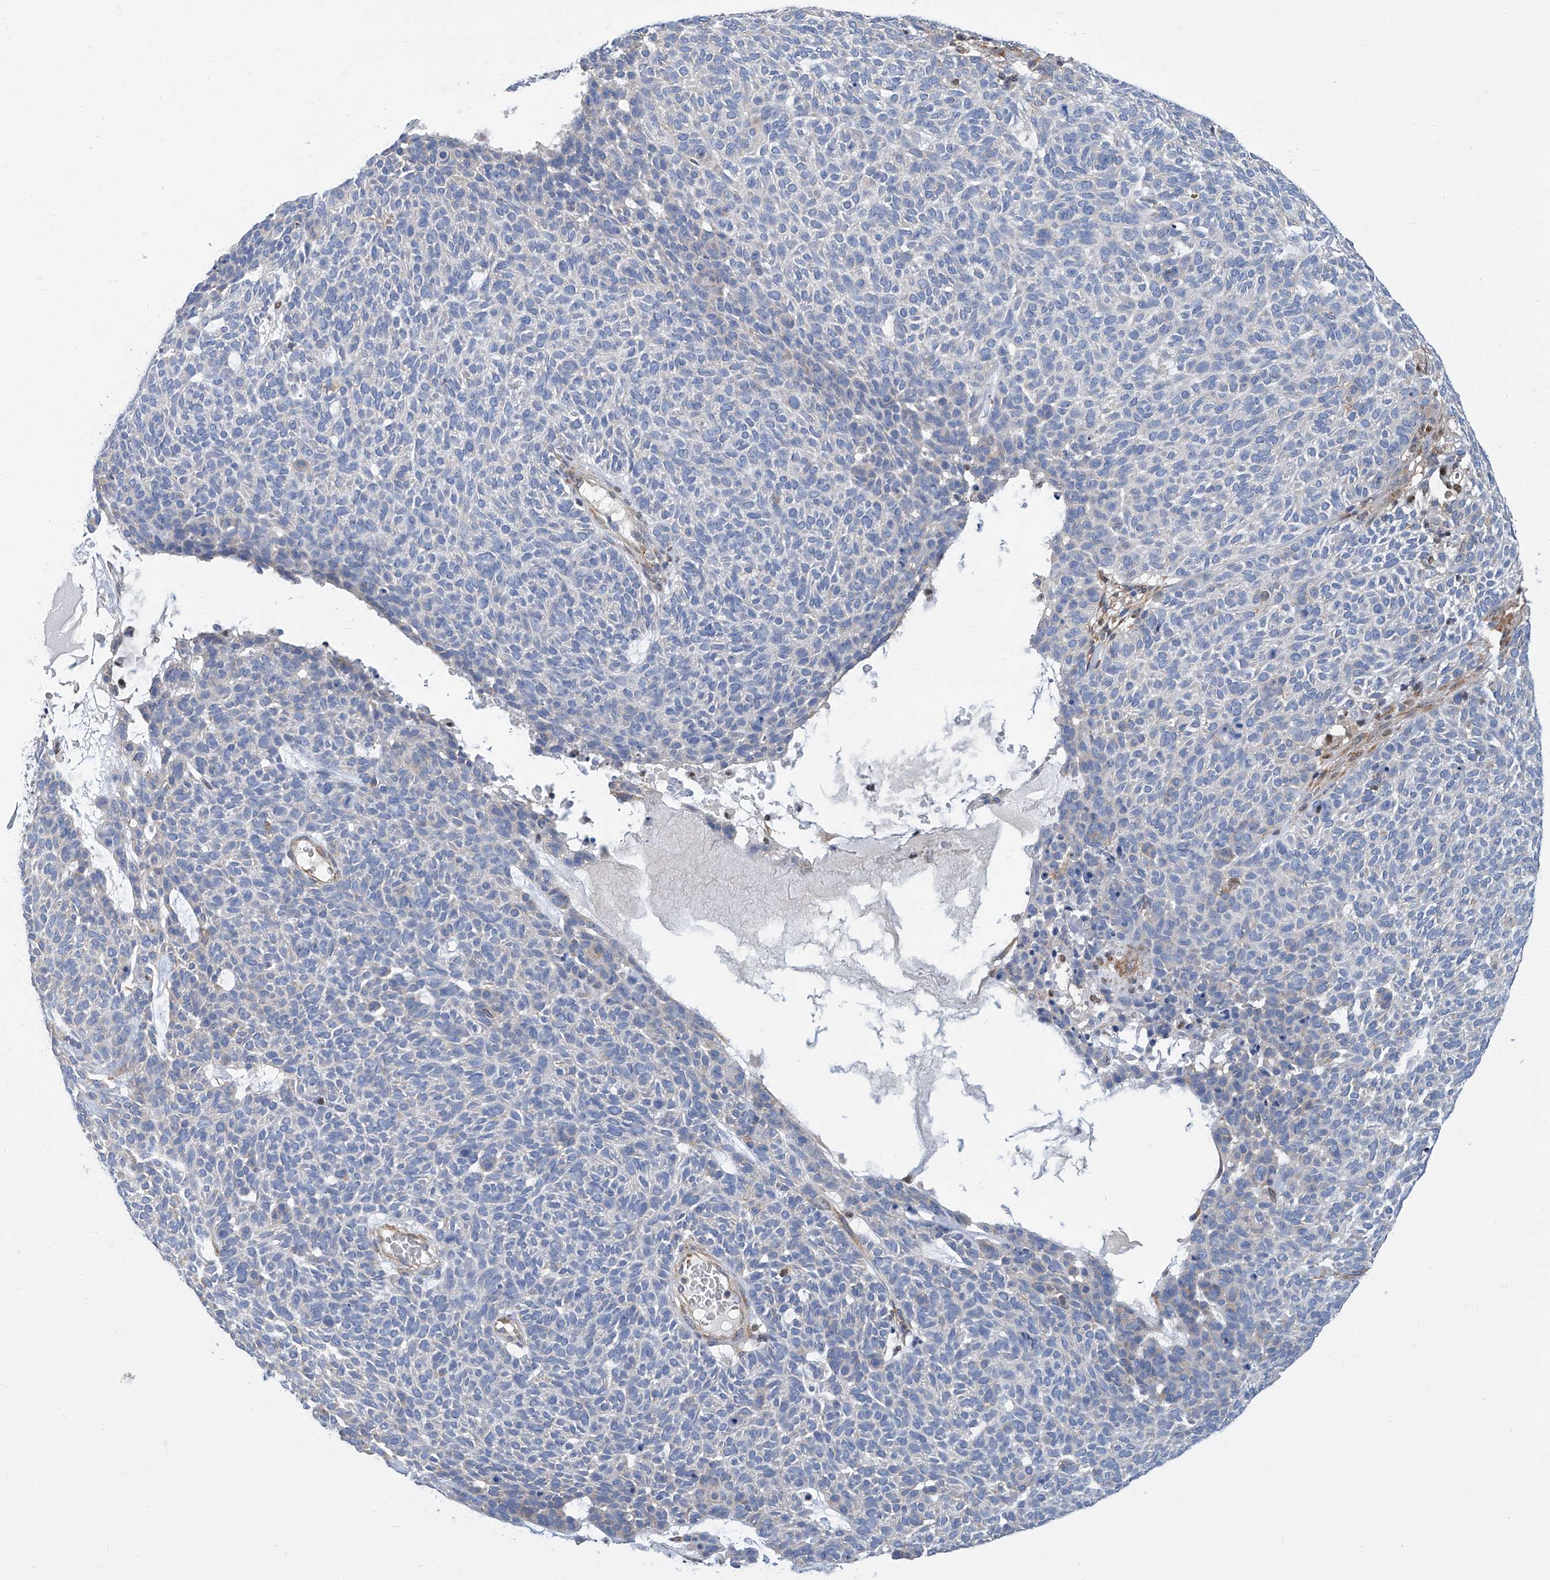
{"staining": {"intensity": "negative", "quantity": "none", "location": "none"}, "tissue": "skin cancer", "cell_type": "Tumor cells", "image_type": "cancer", "snomed": [{"axis": "morphology", "description": "Squamous cell carcinoma, NOS"}, {"axis": "topography", "description": "Skin"}], "caption": "Immunohistochemistry (IHC) of human skin squamous cell carcinoma displays no expression in tumor cells.", "gene": "PSMB10", "patient": {"sex": "female", "age": 90}}